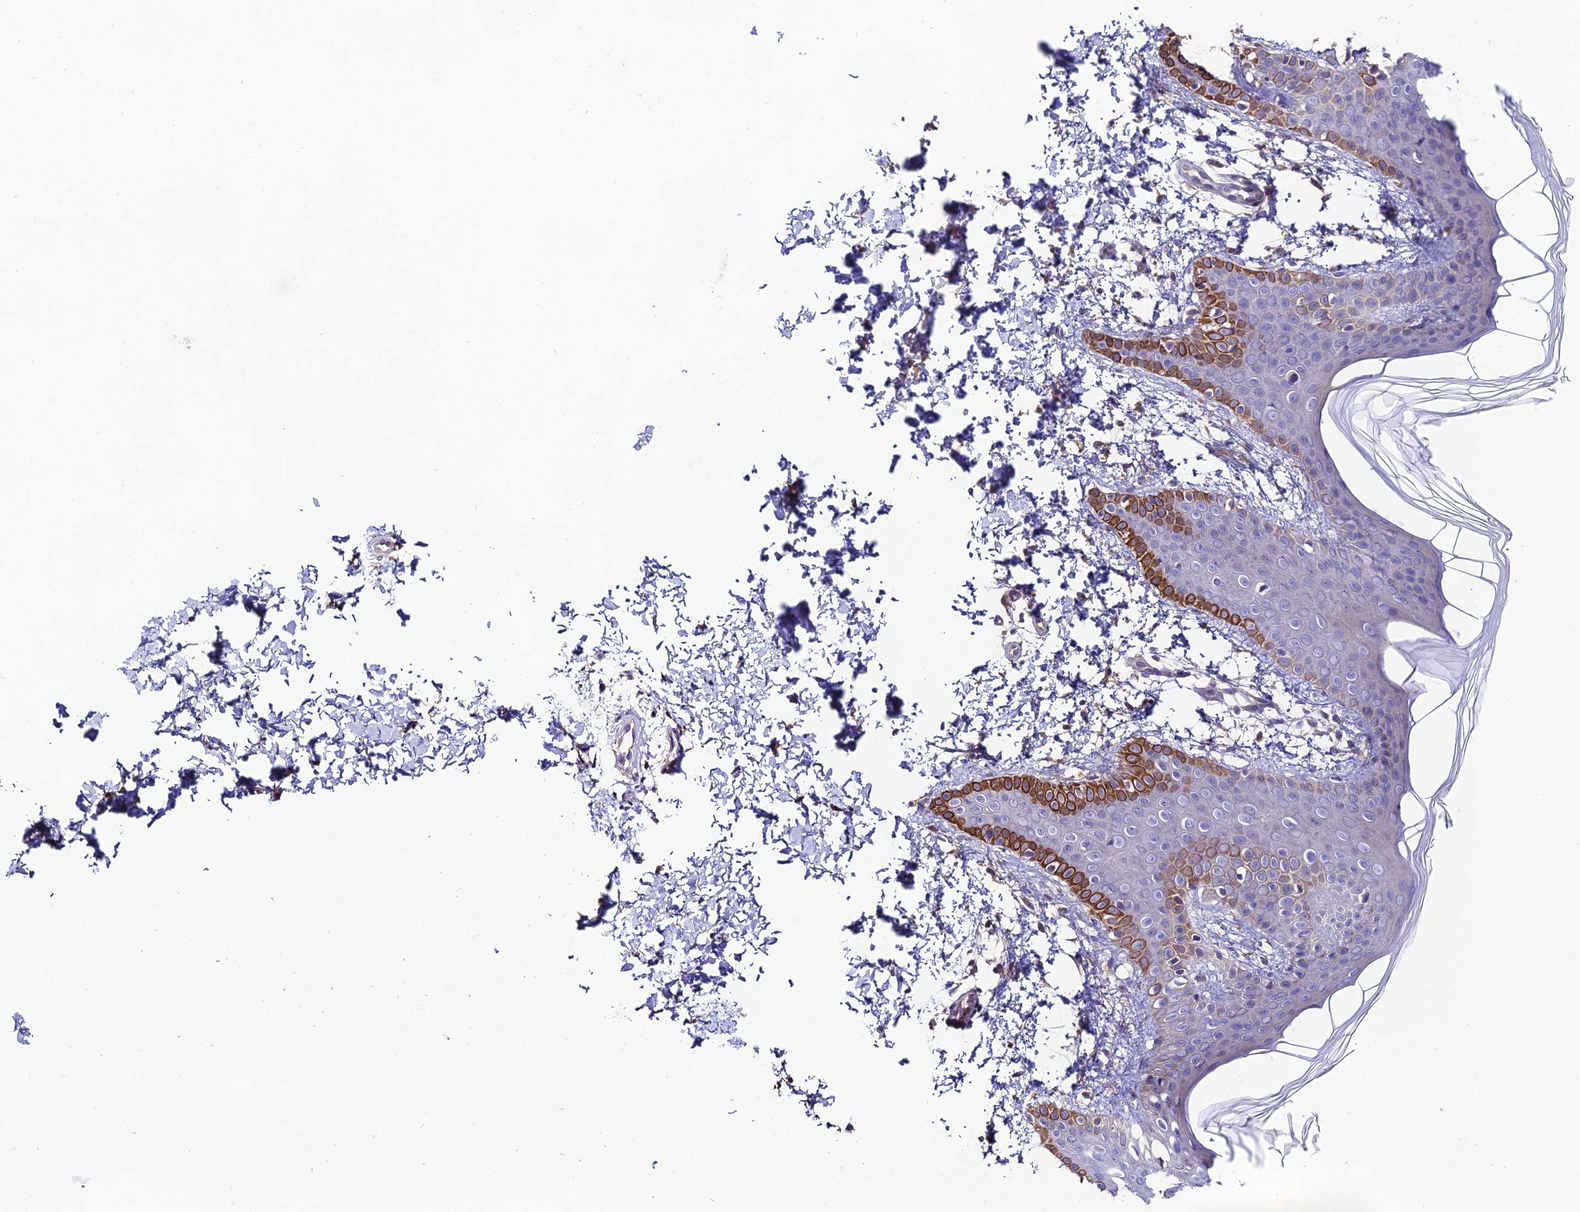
{"staining": {"intensity": "moderate", "quantity": ">75%", "location": "cytoplasmic/membranous"}, "tissue": "skin", "cell_type": "Fibroblasts", "image_type": "normal", "snomed": [{"axis": "morphology", "description": "Normal tissue, NOS"}, {"axis": "topography", "description": "Skin"}], "caption": "A medium amount of moderate cytoplasmic/membranous expression is identified in approximately >75% of fibroblasts in unremarkable skin.", "gene": "BRME1", "patient": {"sex": "male", "age": 36}}